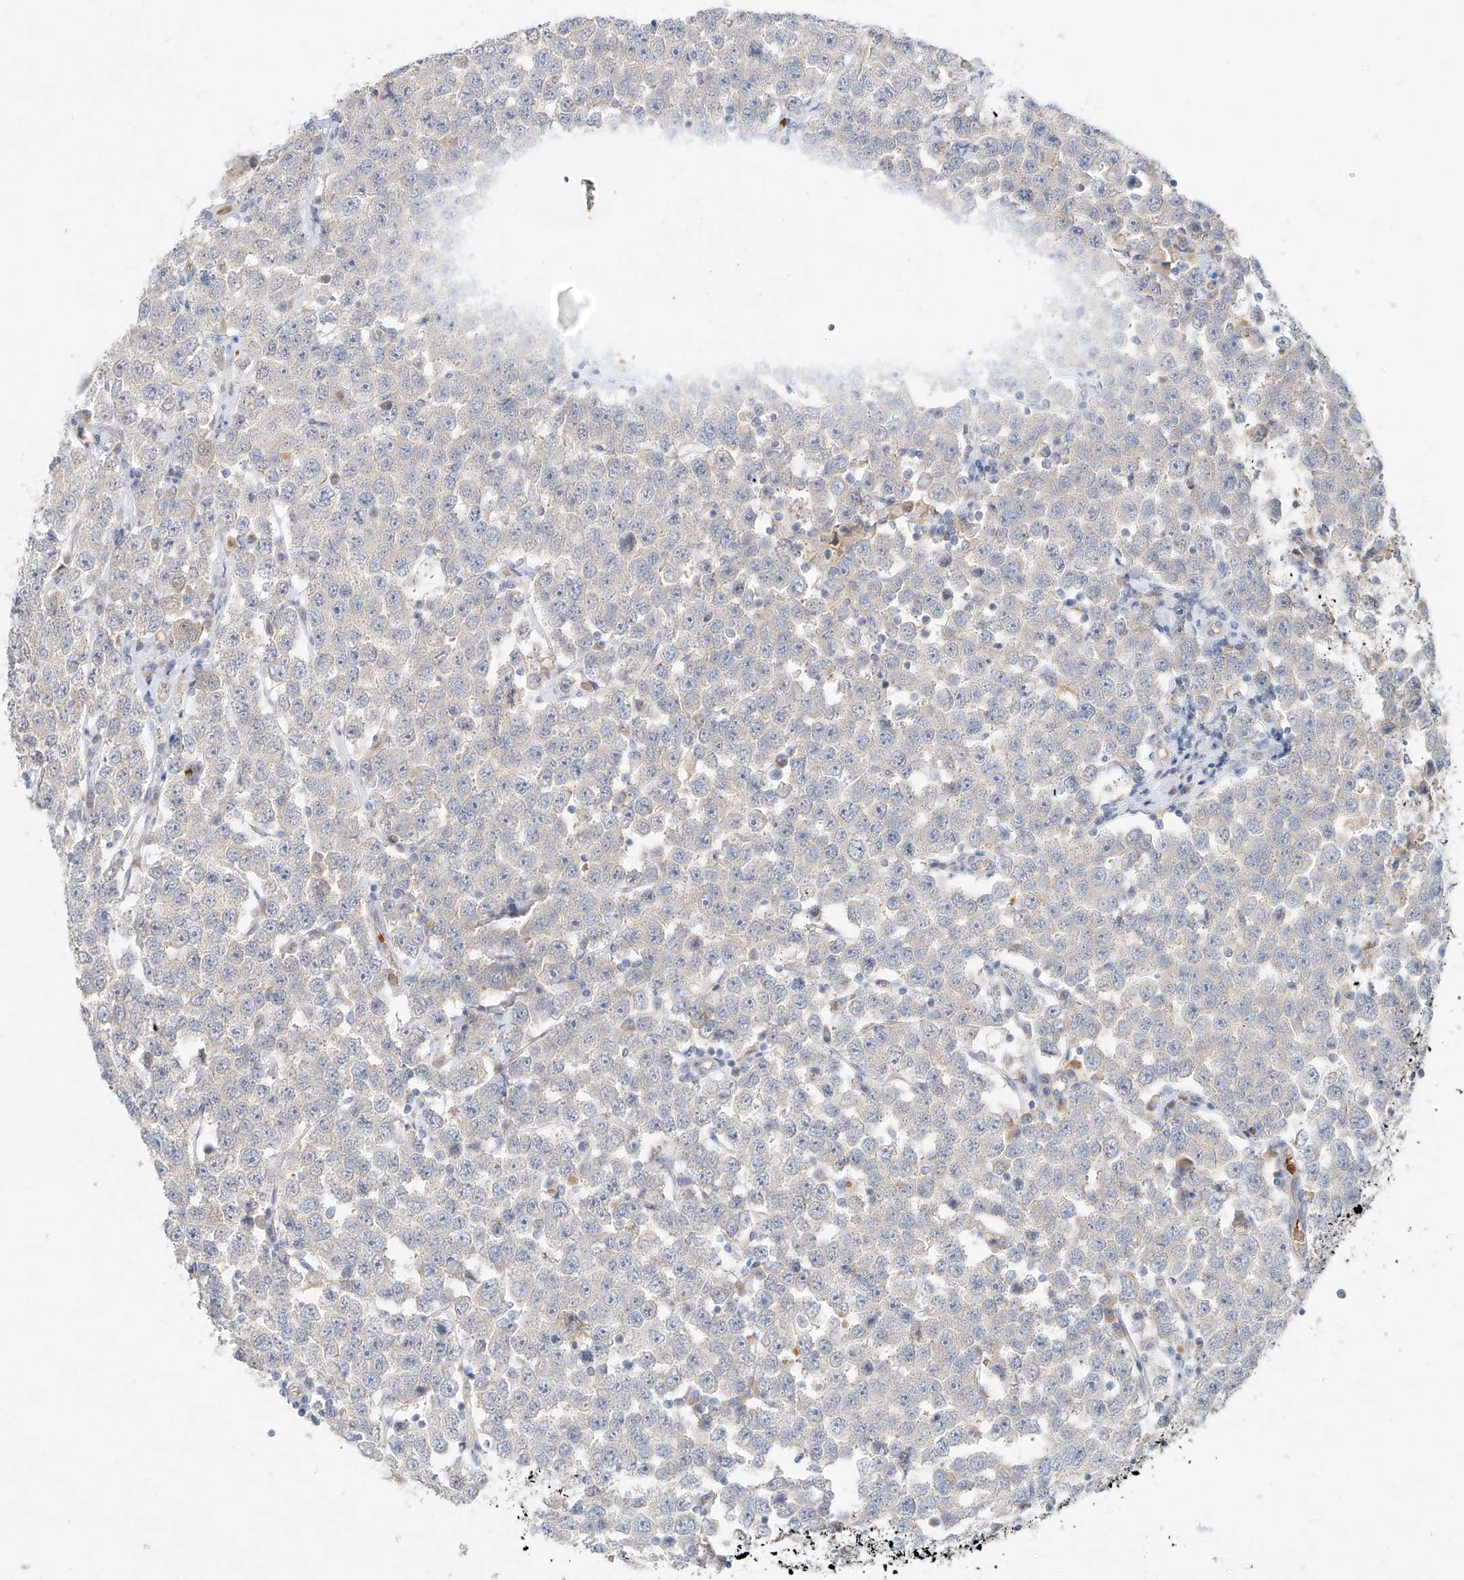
{"staining": {"intensity": "negative", "quantity": "none", "location": "none"}, "tissue": "testis cancer", "cell_type": "Tumor cells", "image_type": "cancer", "snomed": [{"axis": "morphology", "description": "Seminoma, NOS"}, {"axis": "topography", "description": "Testis"}], "caption": "Tumor cells show no significant protein staining in testis cancer (seminoma).", "gene": "SYTL3", "patient": {"sex": "male", "age": 28}}